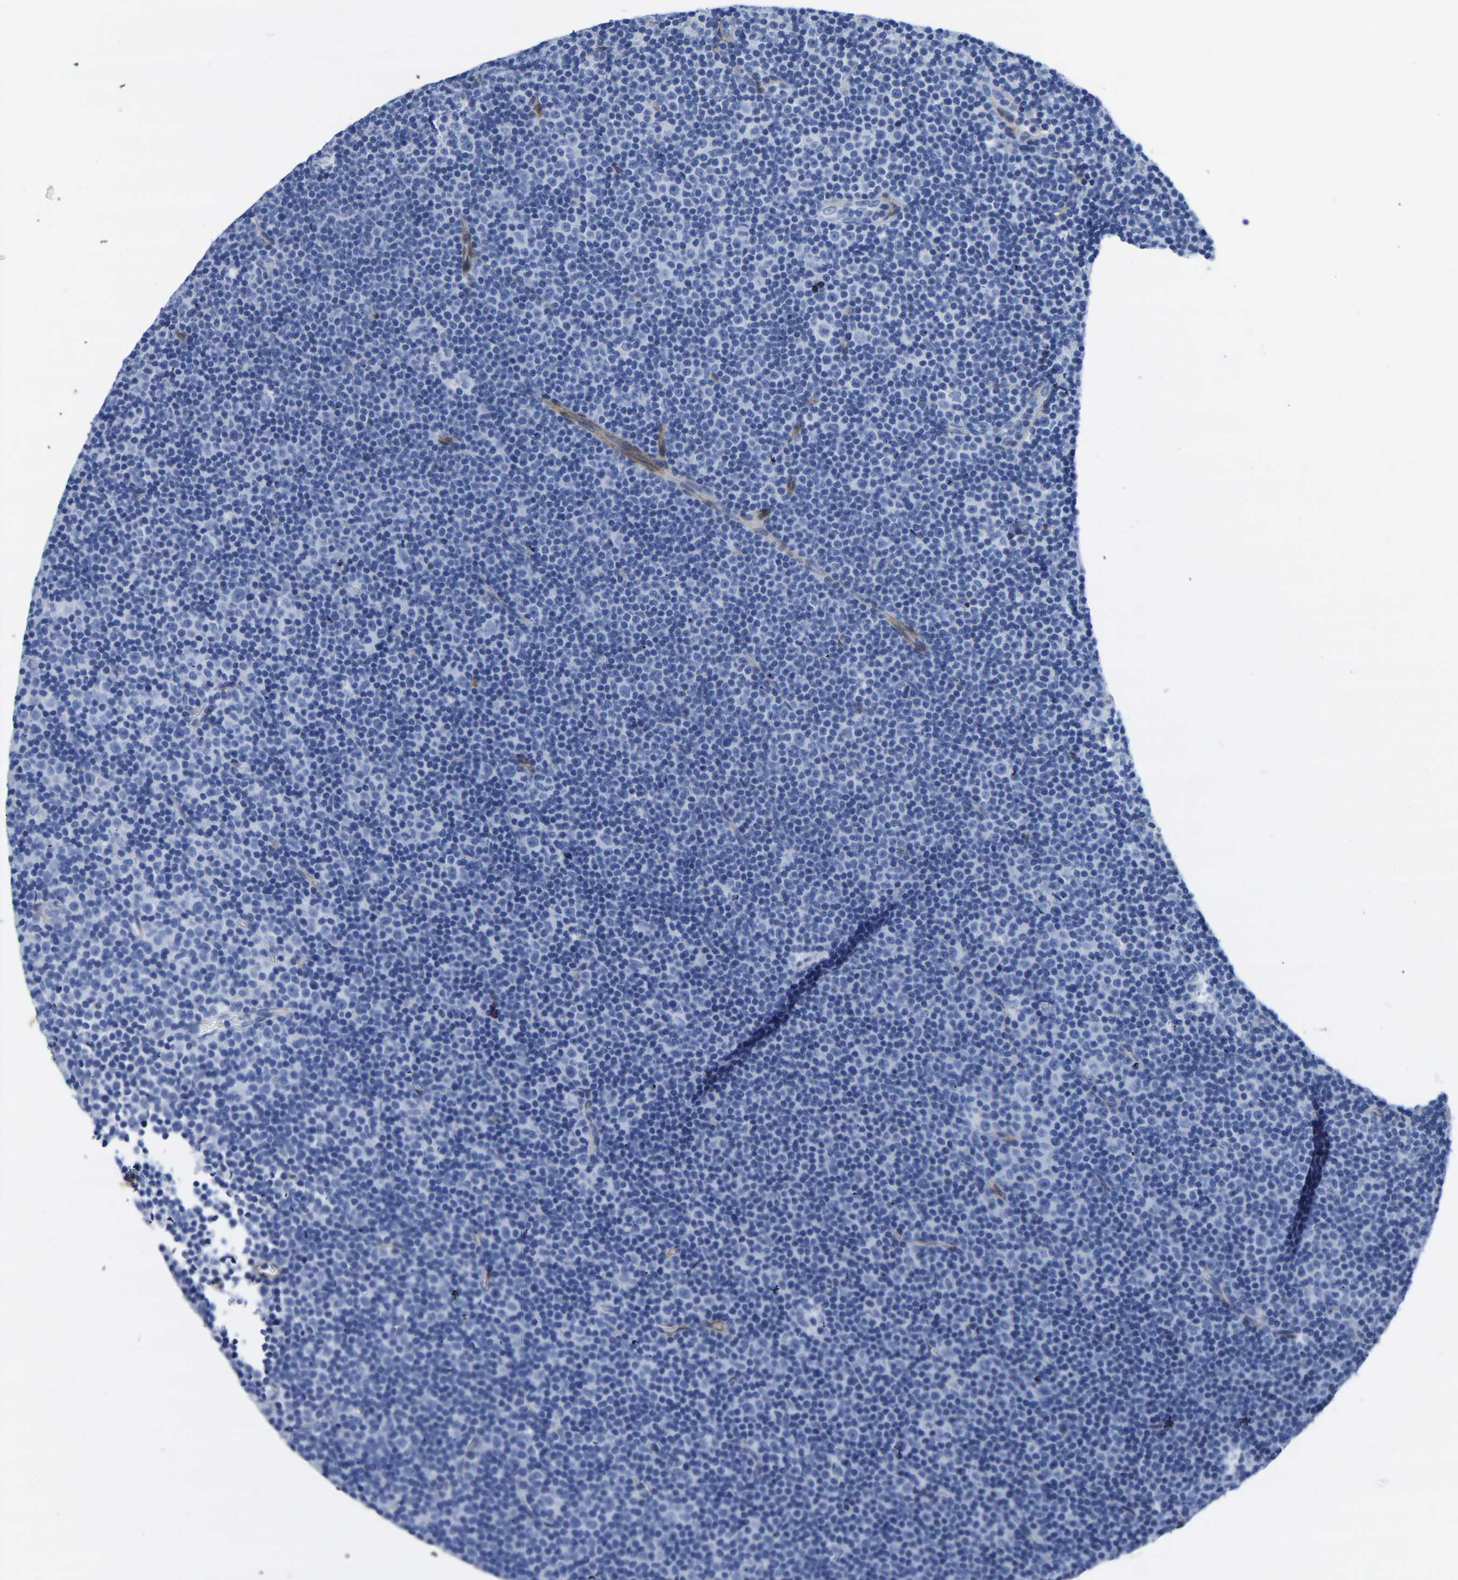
{"staining": {"intensity": "negative", "quantity": "none", "location": "none"}, "tissue": "lymphoma", "cell_type": "Tumor cells", "image_type": "cancer", "snomed": [{"axis": "morphology", "description": "Malignant lymphoma, non-Hodgkin's type, Low grade"}, {"axis": "topography", "description": "Lymph node"}], "caption": "Malignant lymphoma, non-Hodgkin's type (low-grade) stained for a protein using IHC displays no positivity tumor cells.", "gene": "SLC45A3", "patient": {"sex": "female", "age": 67}}